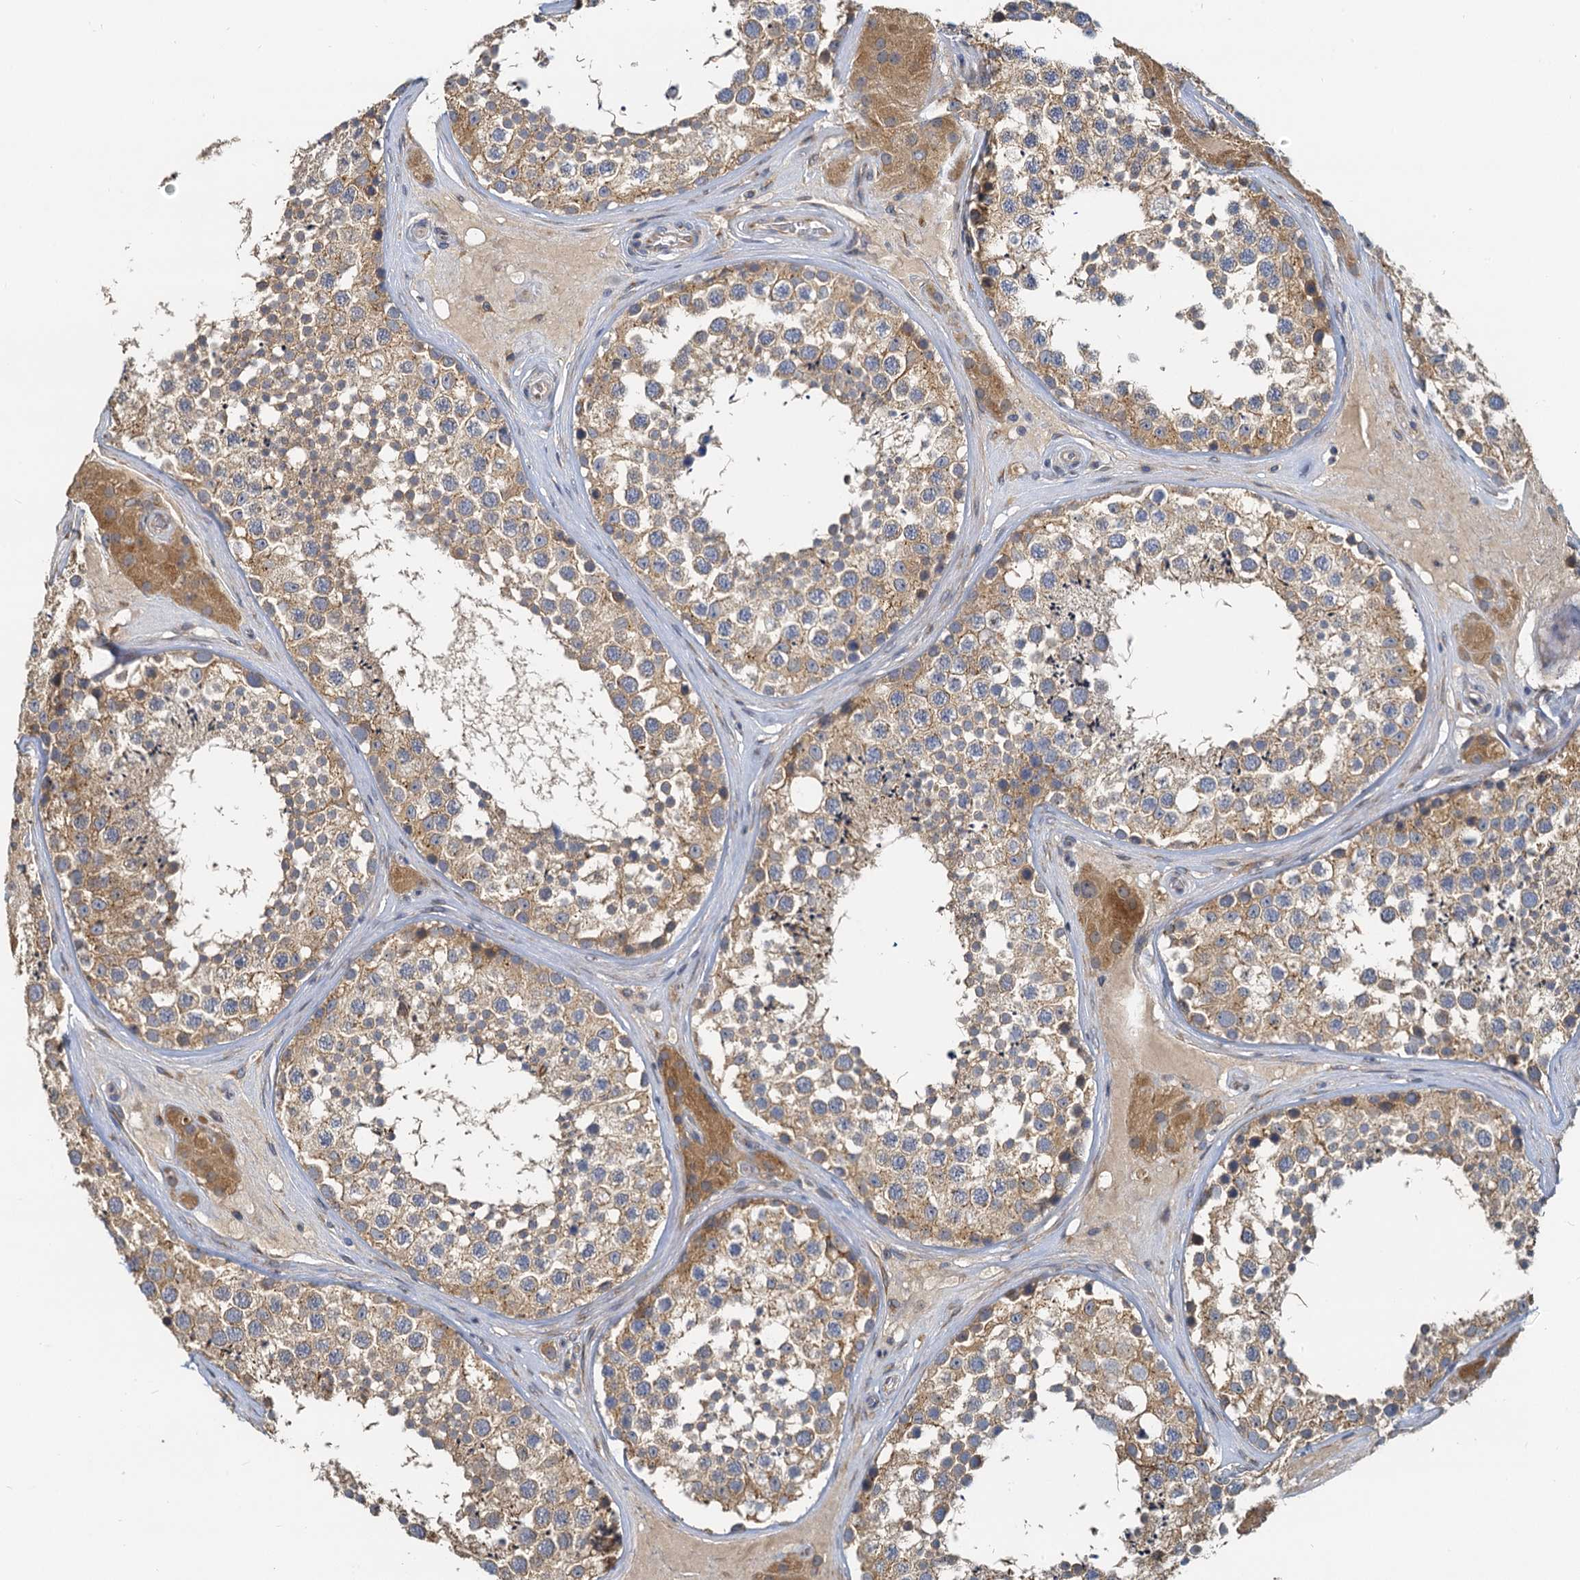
{"staining": {"intensity": "moderate", "quantity": ">75%", "location": "cytoplasmic/membranous"}, "tissue": "testis", "cell_type": "Cells in seminiferous ducts", "image_type": "normal", "snomed": [{"axis": "morphology", "description": "Normal tissue, NOS"}, {"axis": "topography", "description": "Testis"}], "caption": "Immunohistochemical staining of normal human testis shows medium levels of moderate cytoplasmic/membranous positivity in about >75% of cells in seminiferous ducts. The staining was performed using DAB, with brown indicating positive protein expression. Nuclei are stained blue with hematoxylin.", "gene": "NKAPD1", "patient": {"sex": "male", "age": 46}}